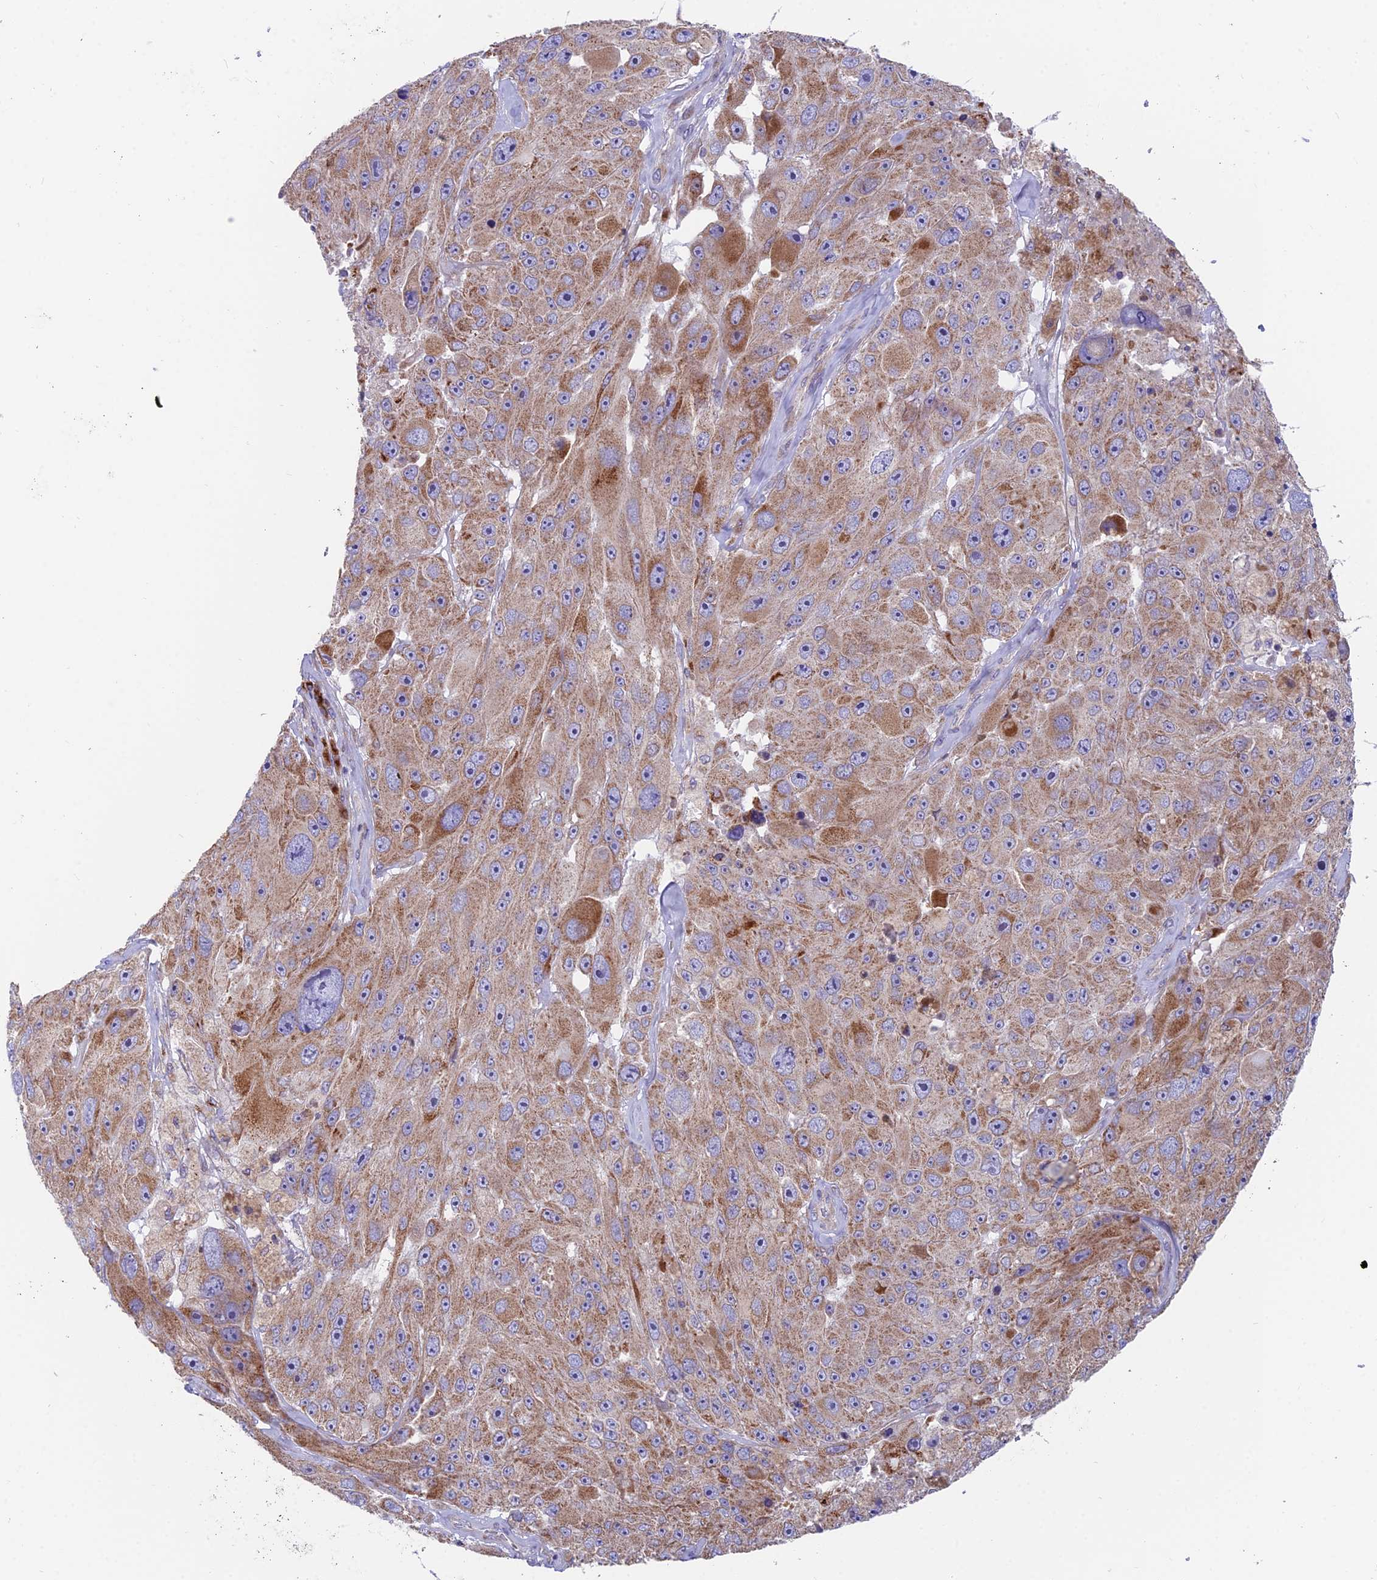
{"staining": {"intensity": "moderate", "quantity": "25%-75%", "location": "cytoplasmic/membranous"}, "tissue": "melanoma", "cell_type": "Tumor cells", "image_type": "cancer", "snomed": [{"axis": "morphology", "description": "Malignant melanoma, Metastatic site"}, {"axis": "topography", "description": "Lymph node"}], "caption": "Immunohistochemistry (IHC) image of human melanoma stained for a protein (brown), which reveals medium levels of moderate cytoplasmic/membranous positivity in about 25%-75% of tumor cells.", "gene": "TBC1D20", "patient": {"sex": "male", "age": 62}}